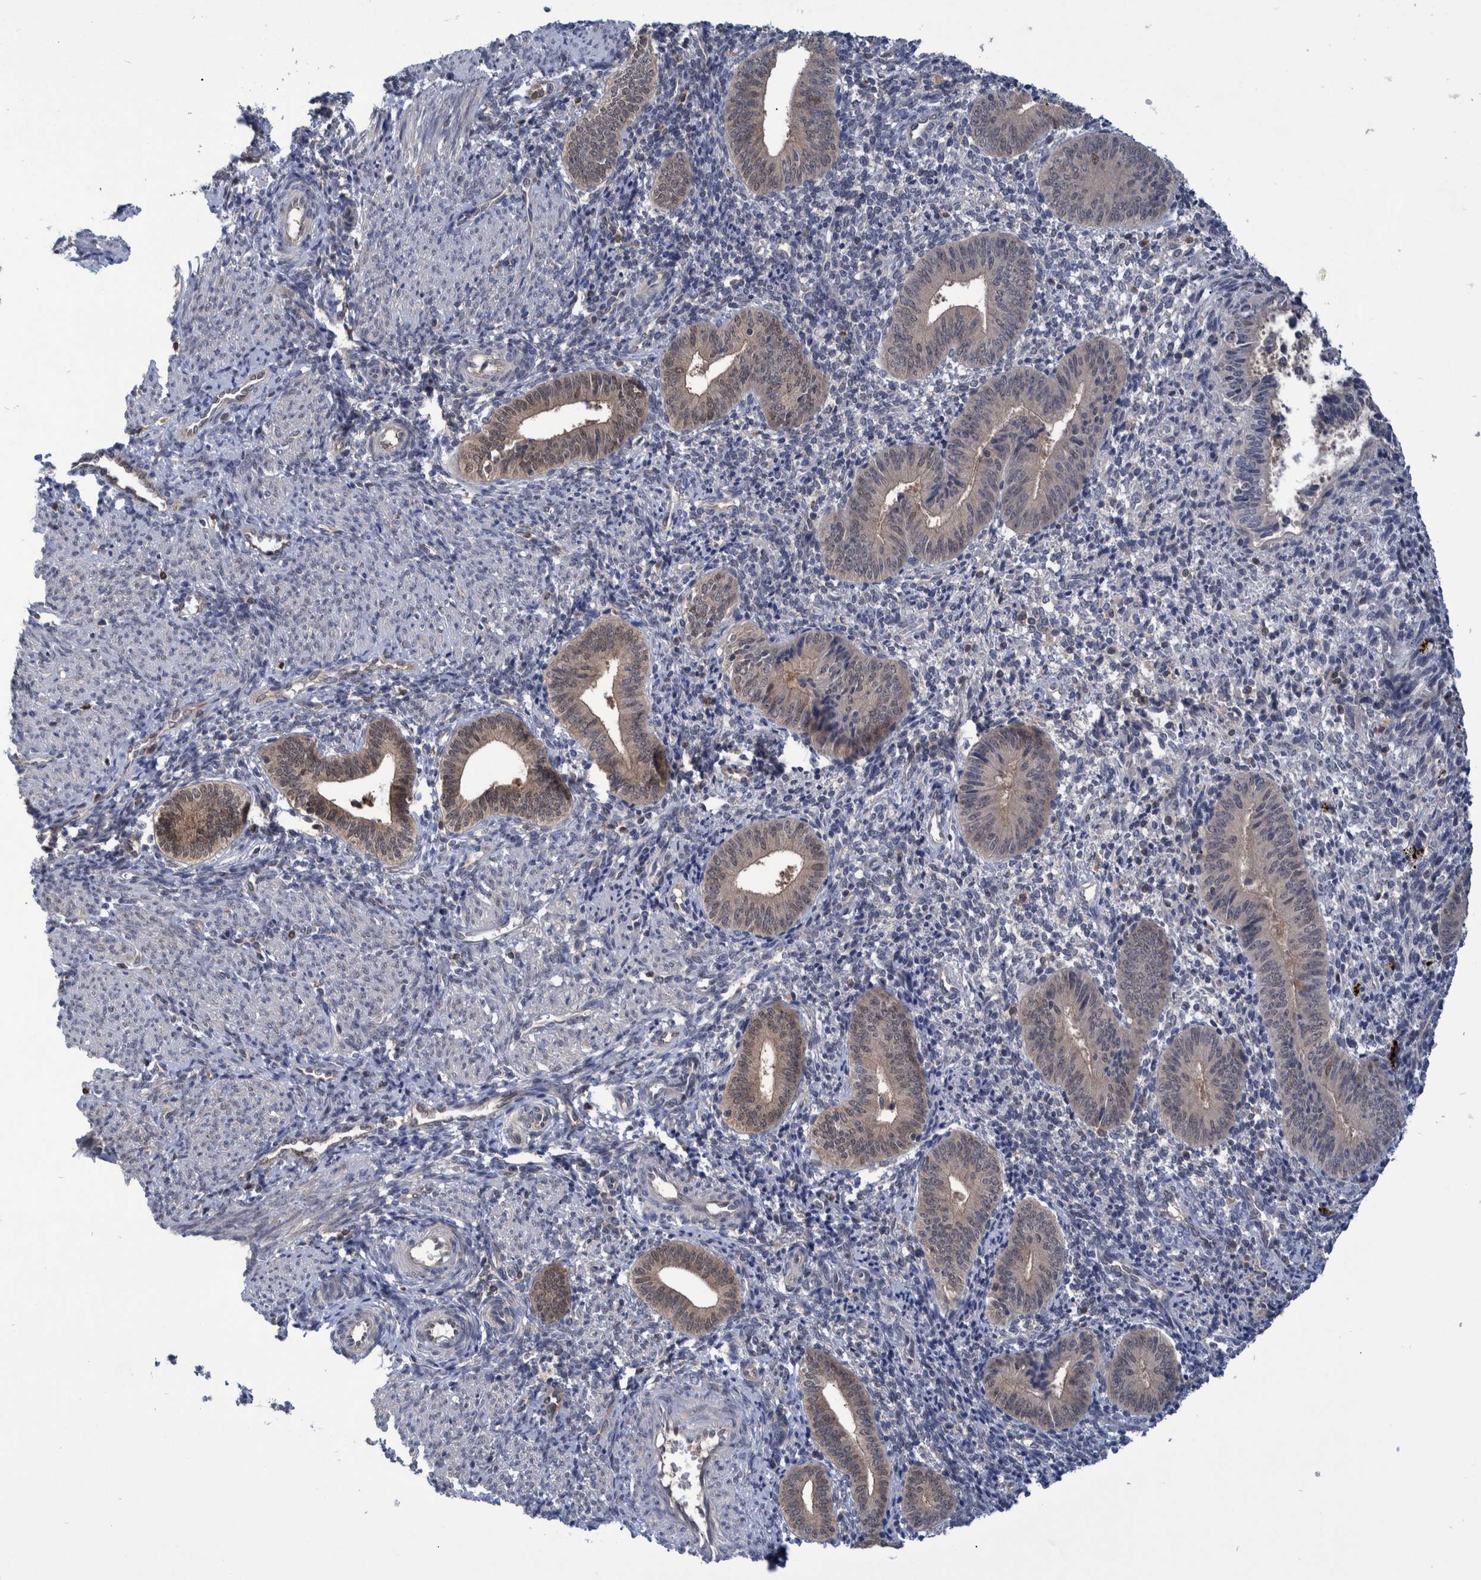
{"staining": {"intensity": "negative", "quantity": "none", "location": "none"}, "tissue": "endometrium", "cell_type": "Cells in endometrial stroma", "image_type": "normal", "snomed": [{"axis": "morphology", "description": "Normal tissue, NOS"}, {"axis": "topography", "description": "Uterus"}, {"axis": "topography", "description": "Endometrium"}], "caption": "Immunohistochemistry (IHC) image of normal endometrium stained for a protein (brown), which exhibits no positivity in cells in endometrial stroma. (IHC, brightfield microscopy, high magnification).", "gene": "PCYT2", "patient": {"sex": "female", "age": 33}}